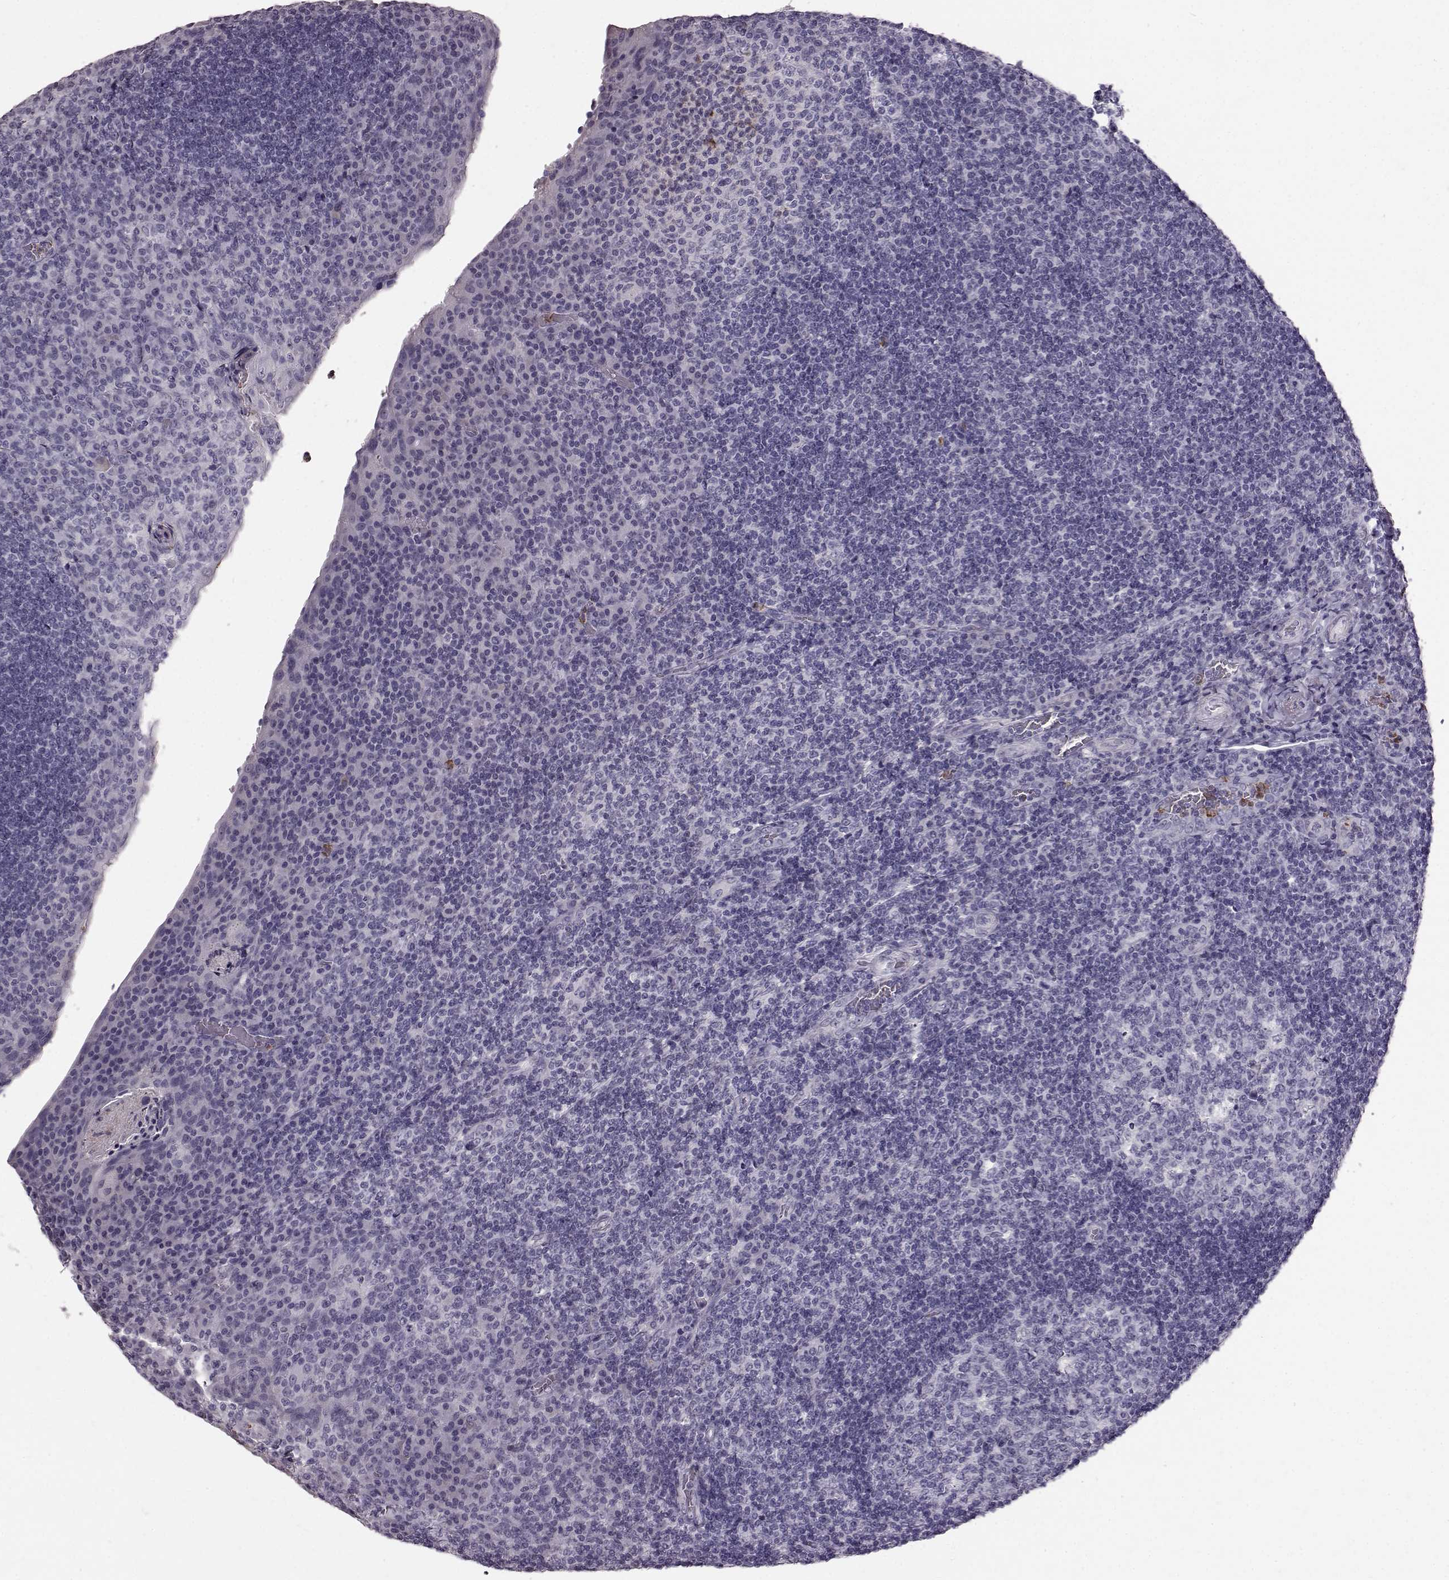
{"staining": {"intensity": "negative", "quantity": "none", "location": "none"}, "tissue": "tonsil", "cell_type": "Germinal center cells", "image_type": "normal", "snomed": [{"axis": "morphology", "description": "Normal tissue, NOS"}, {"axis": "topography", "description": "Tonsil"}], "caption": "Immunohistochemistry of unremarkable tonsil displays no staining in germinal center cells.", "gene": "FUT4", "patient": {"sex": "male", "age": 17}}